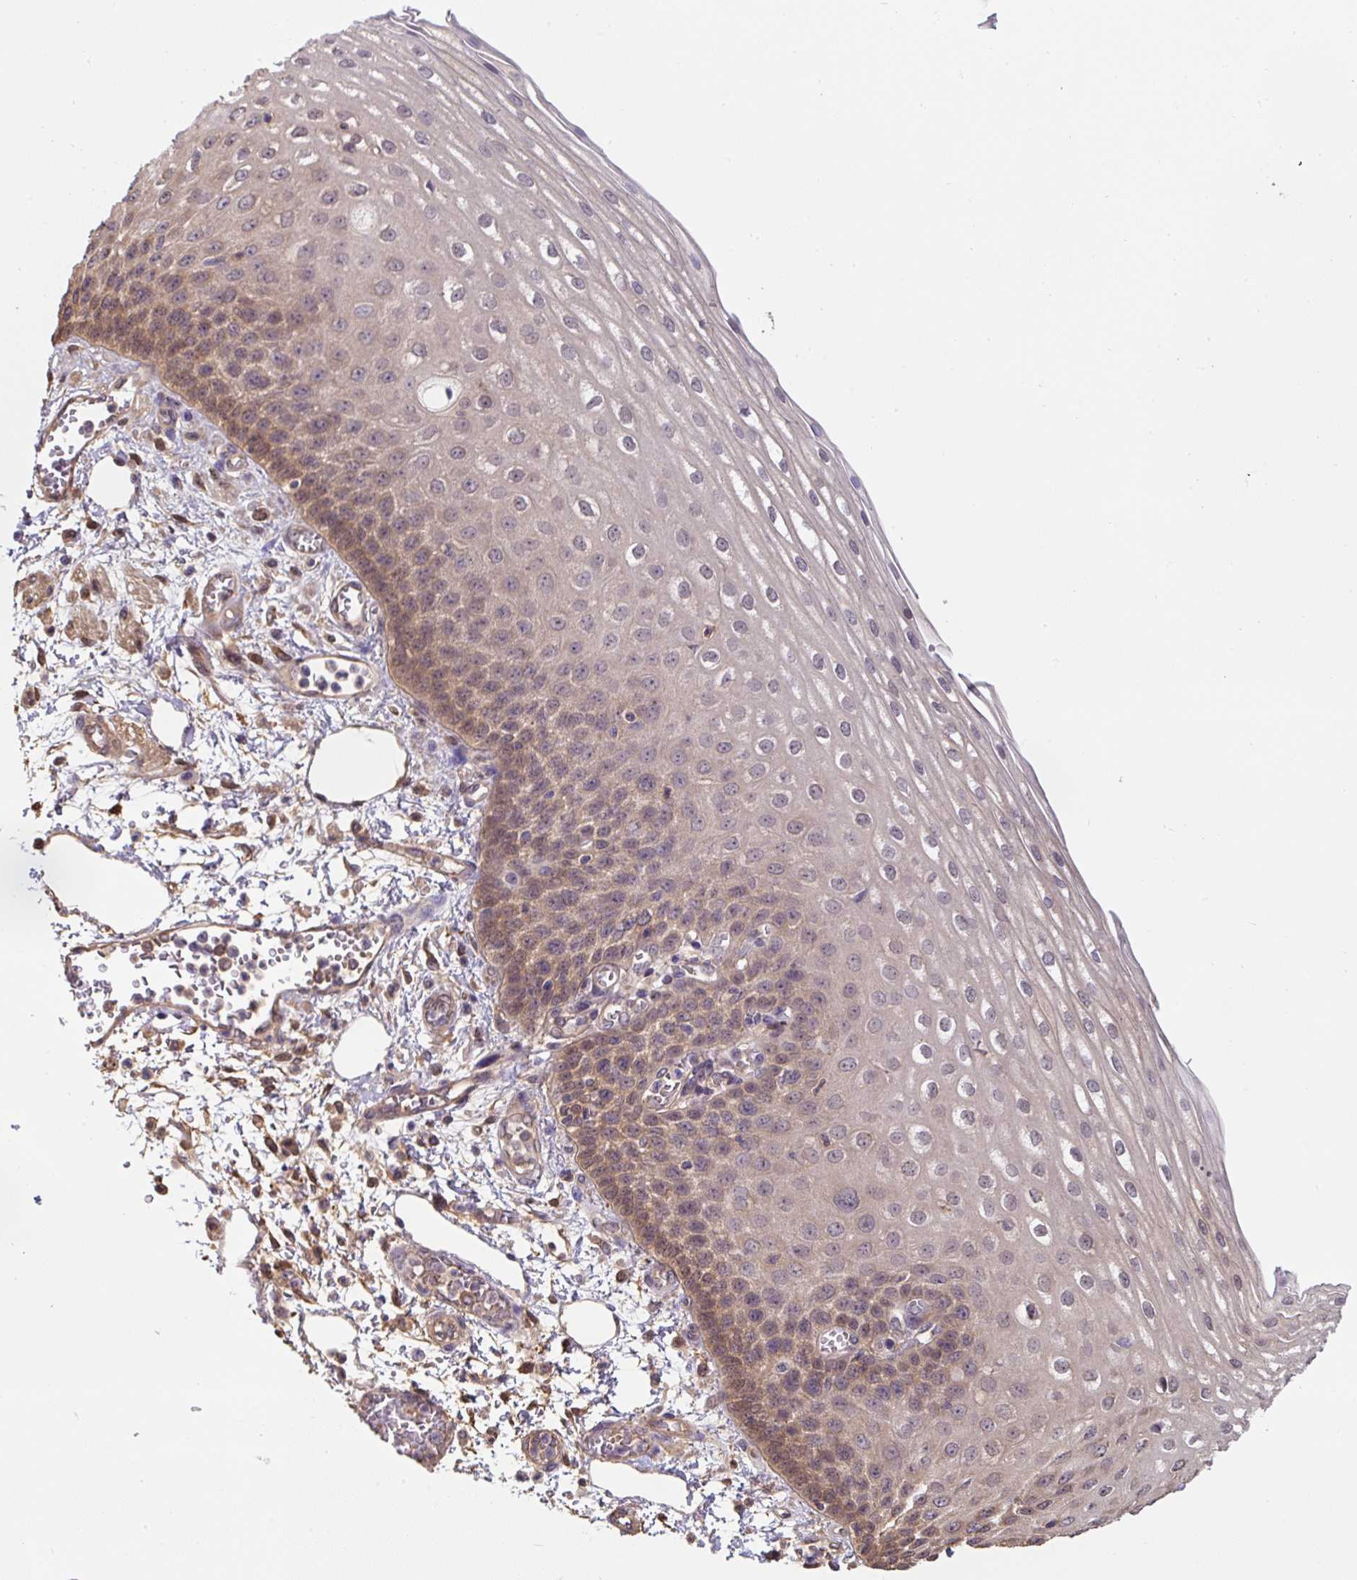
{"staining": {"intensity": "moderate", "quantity": "25%-75%", "location": "cytoplasmic/membranous,nuclear"}, "tissue": "esophagus", "cell_type": "Squamous epithelial cells", "image_type": "normal", "snomed": [{"axis": "morphology", "description": "Normal tissue, NOS"}, {"axis": "morphology", "description": "Adenocarcinoma, NOS"}, {"axis": "topography", "description": "Esophagus"}], "caption": "Immunohistochemical staining of benign esophagus demonstrates moderate cytoplasmic/membranous,nuclear protein expression in about 25%-75% of squamous epithelial cells. The staining is performed using DAB brown chromogen to label protein expression. The nuclei are counter-stained blue using hematoxylin.", "gene": "ST13", "patient": {"sex": "male", "age": 81}}